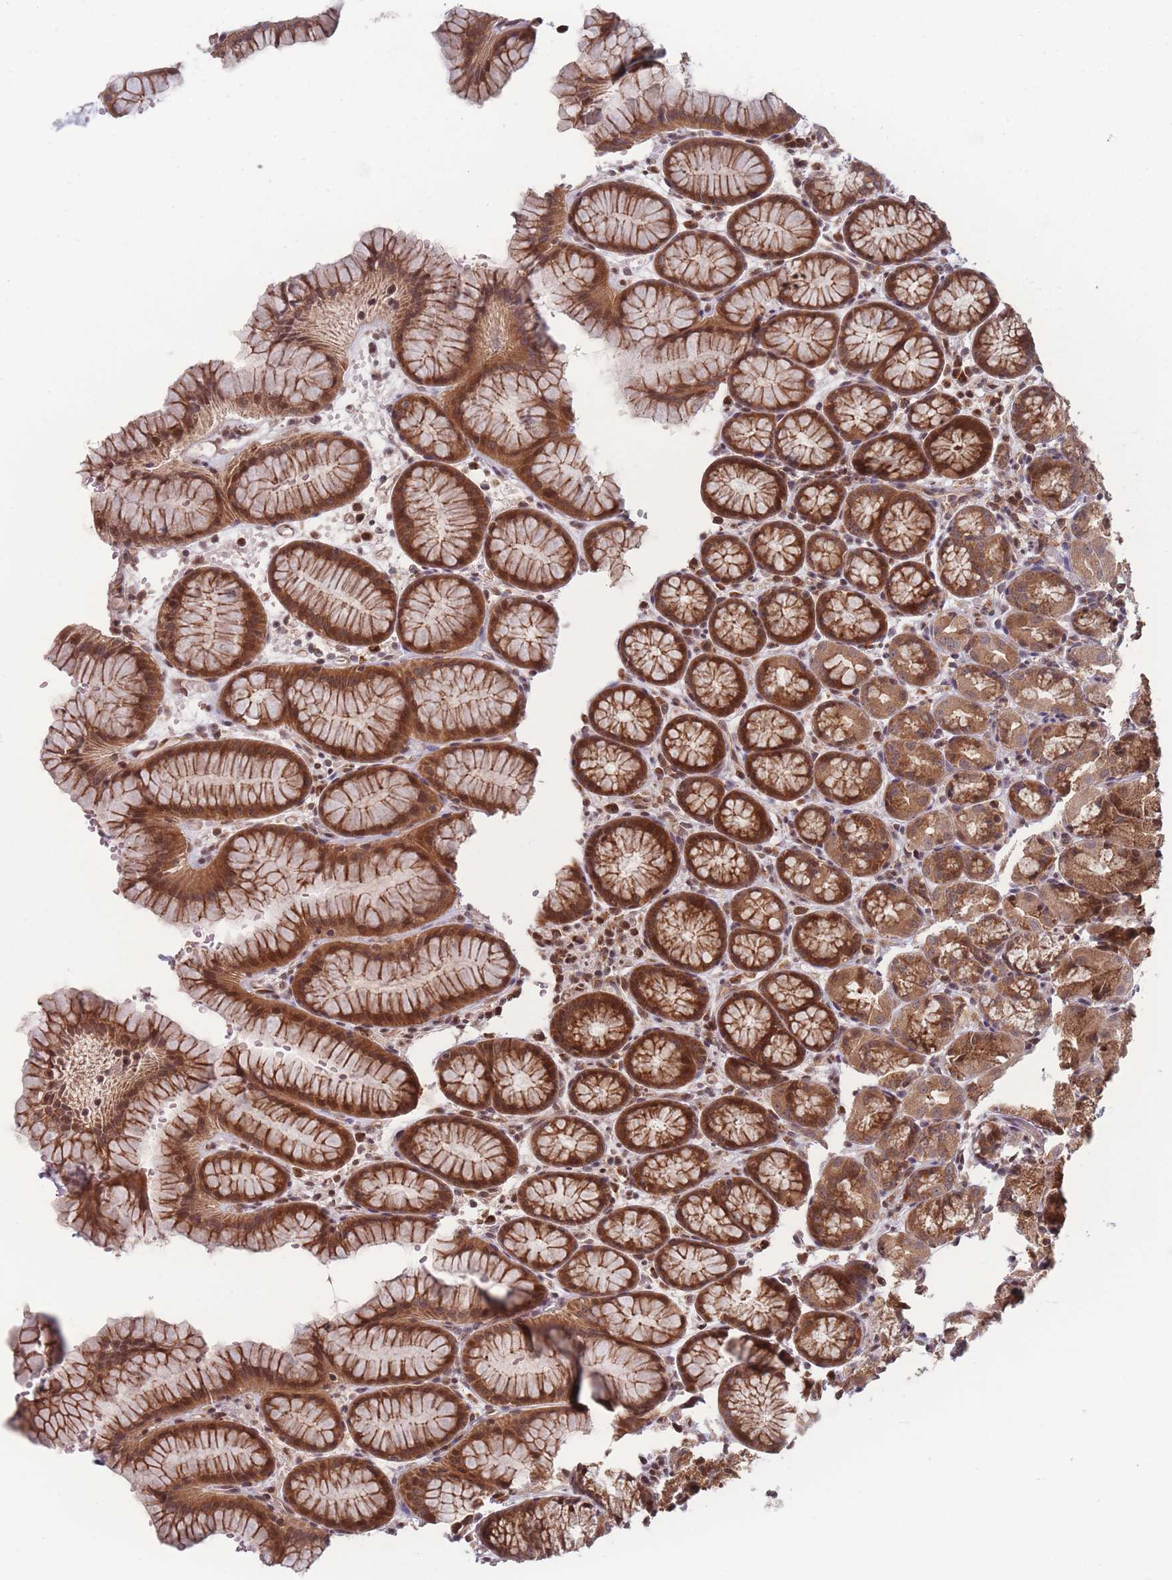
{"staining": {"intensity": "strong", "quantity": ">75%", "location": "cytoplasmic/membranous,nuclear"}, "tissue": "stomach", "cell_type": "Glandular cells", "image_type": "normal", "snomed": [{"axis": "morphology", "description": "Normal tissue, NOS"}, {"axis": "topography", "description": "Stomach, upper"}], "caption": "Human stomach stained with a protein marker exhibits strong staining in glandular cells.", "gene": "RPS18", "patient": {"sex": "male", "age": 47}}